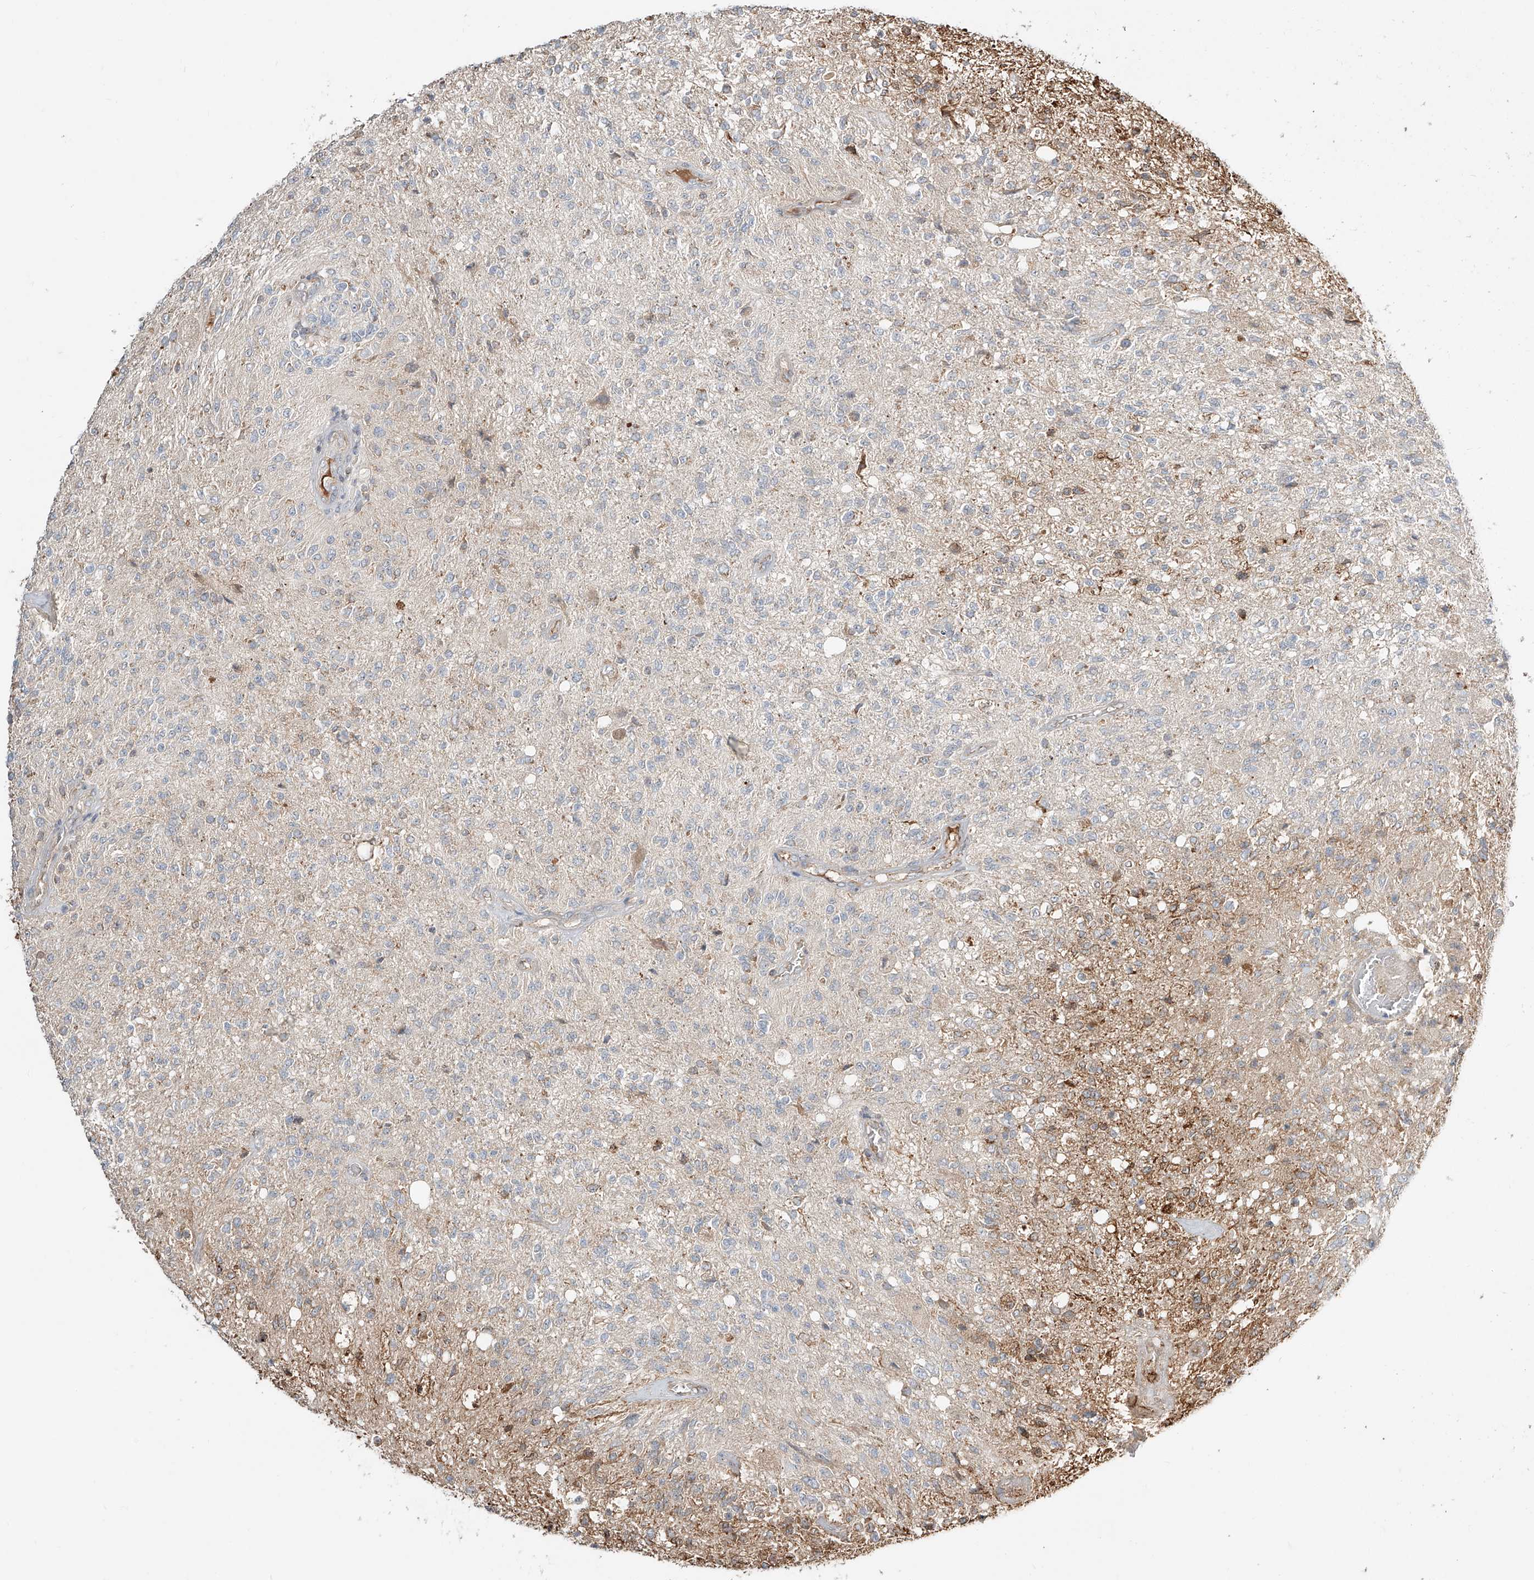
{"staining": {"intensity": "negative", "quantity": "none", "location": "none"}, "tissue": "glioma", "cell_type": "Tumor cells", "image_type": "cancer", "snomed": [{"axis": "morphology", "description": "Normal tissue, NOS"}, {"axis": "morphology", "description": "Glioma, malignant, High grade"}, {"axis": "topography", "description": "Cerebral cortex"}], "caption": "This histopathology image is of high-grade glioma (malignant) stained with immunohistochemistry (IHC) to label a protein in brown with the nuclei are counter-stained blue. There is no positivity in tumor cells. Nuclei are stained in blue.", "gene": "ERO1A", "patient": {"sex": "male", "age": 77}}